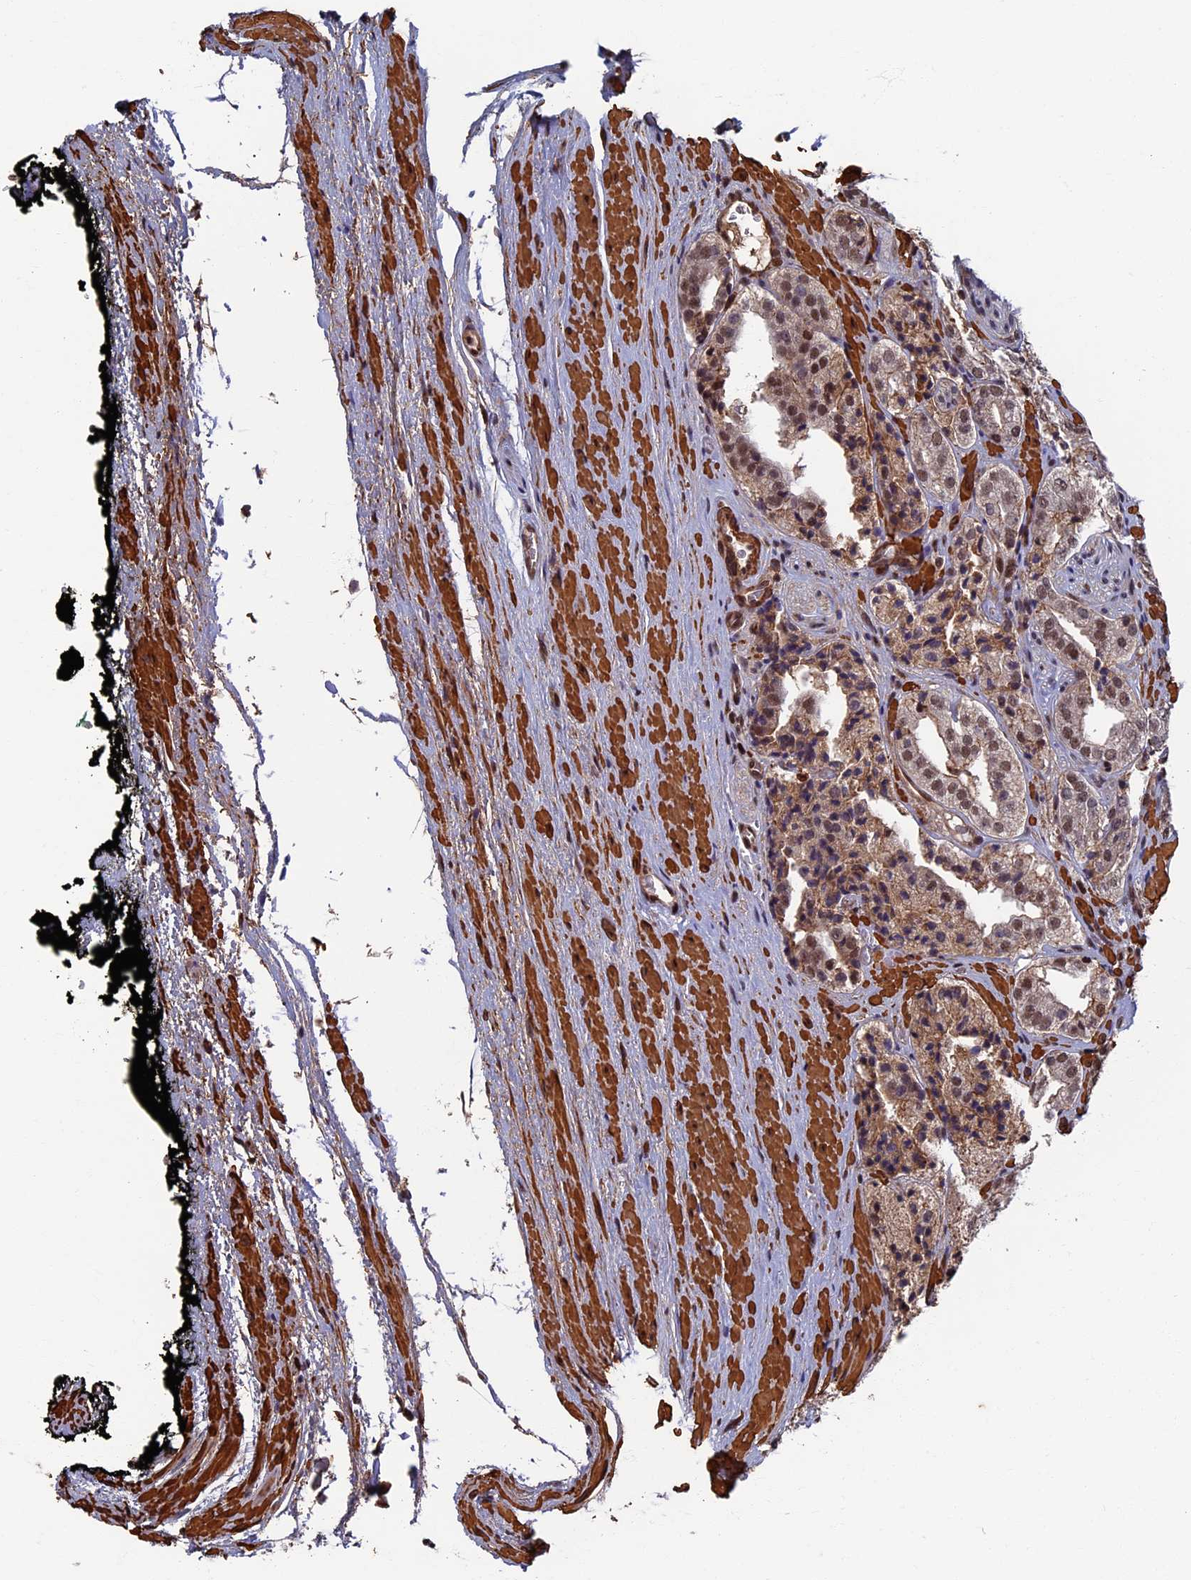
{"staining": {"intensity": "weak", "quantity": "25%-75%", "location": "nuclear"}, "tissue": "prostate cancer", "cell_type": "Tumor cells", "image_type": "cancer", "snomed": [{"axis": "morphology", "description": "Adenocarcinoma, High grade"}, {"axis": "topography", "description": "Prostate"}], "caption": "Immunohistochemistry (IHC) staining of high-grade adenocarcinoma (prostate), which exhibits low levels of weak nuclear expression in approximately 25%-75% of tumor cells indicating weak nuclear protein staining. The staining was performed using DAB (brown) for protein detection and nuclei were counterstained in hematoxylin (blue).", "gene": "CTDP1", "patient": {"sex": "male", "age": 71}}